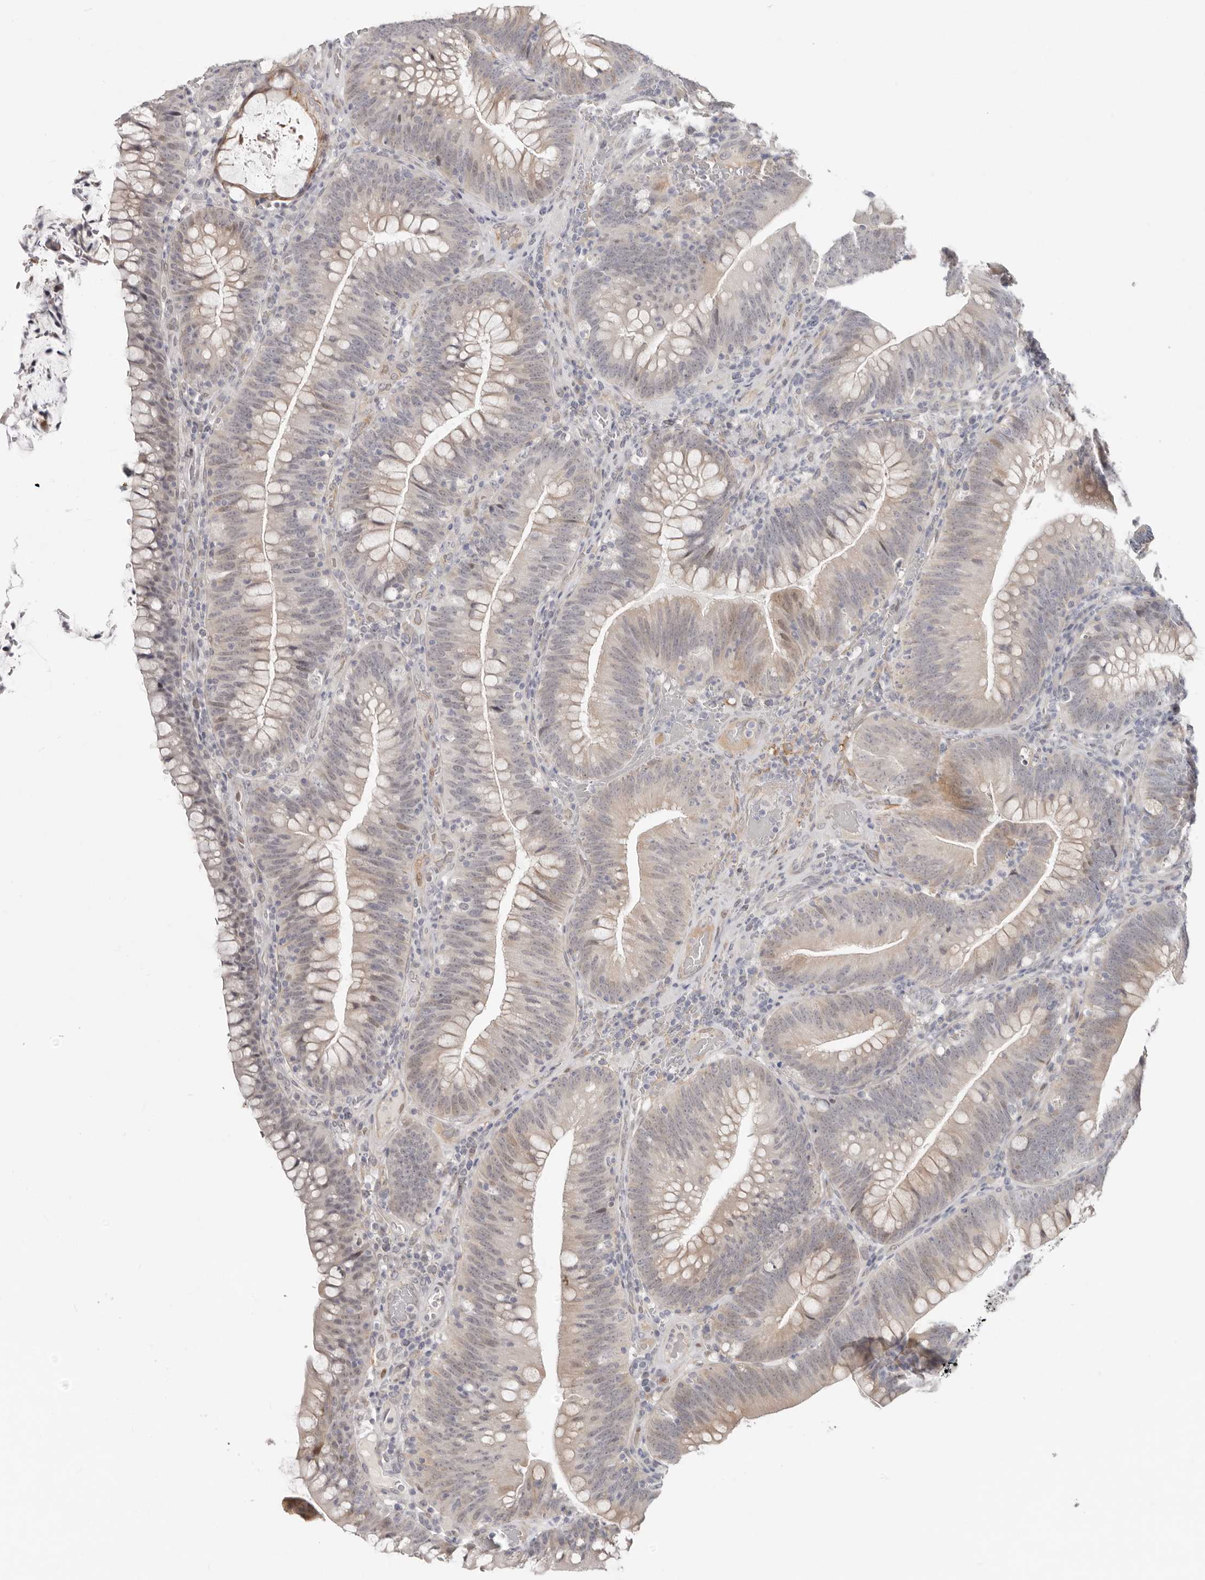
{"staining": {"intensity": "weak", "quantity": "<25%", "location": "cytoplasmic/membranous,nuclear"}, "tissue": "colorectal cancer", "cell_type": "Tumor cells", "image_type": "cancer", "snomed": [{"axis": "morphology", "description": "Normal tissue, NOS"}, {"axis": "topography", "description": "Colon"}], "caption": "High magnification brightfield microscopy of colorectal cancer stained with DAB (3,3'-diaminobenzidine) (brown) and counterstained with hematoxylin (blue): tumor cells show no significant staining.", "gene": "SZT2", "patient": {"sex": "female", "age": 82}}